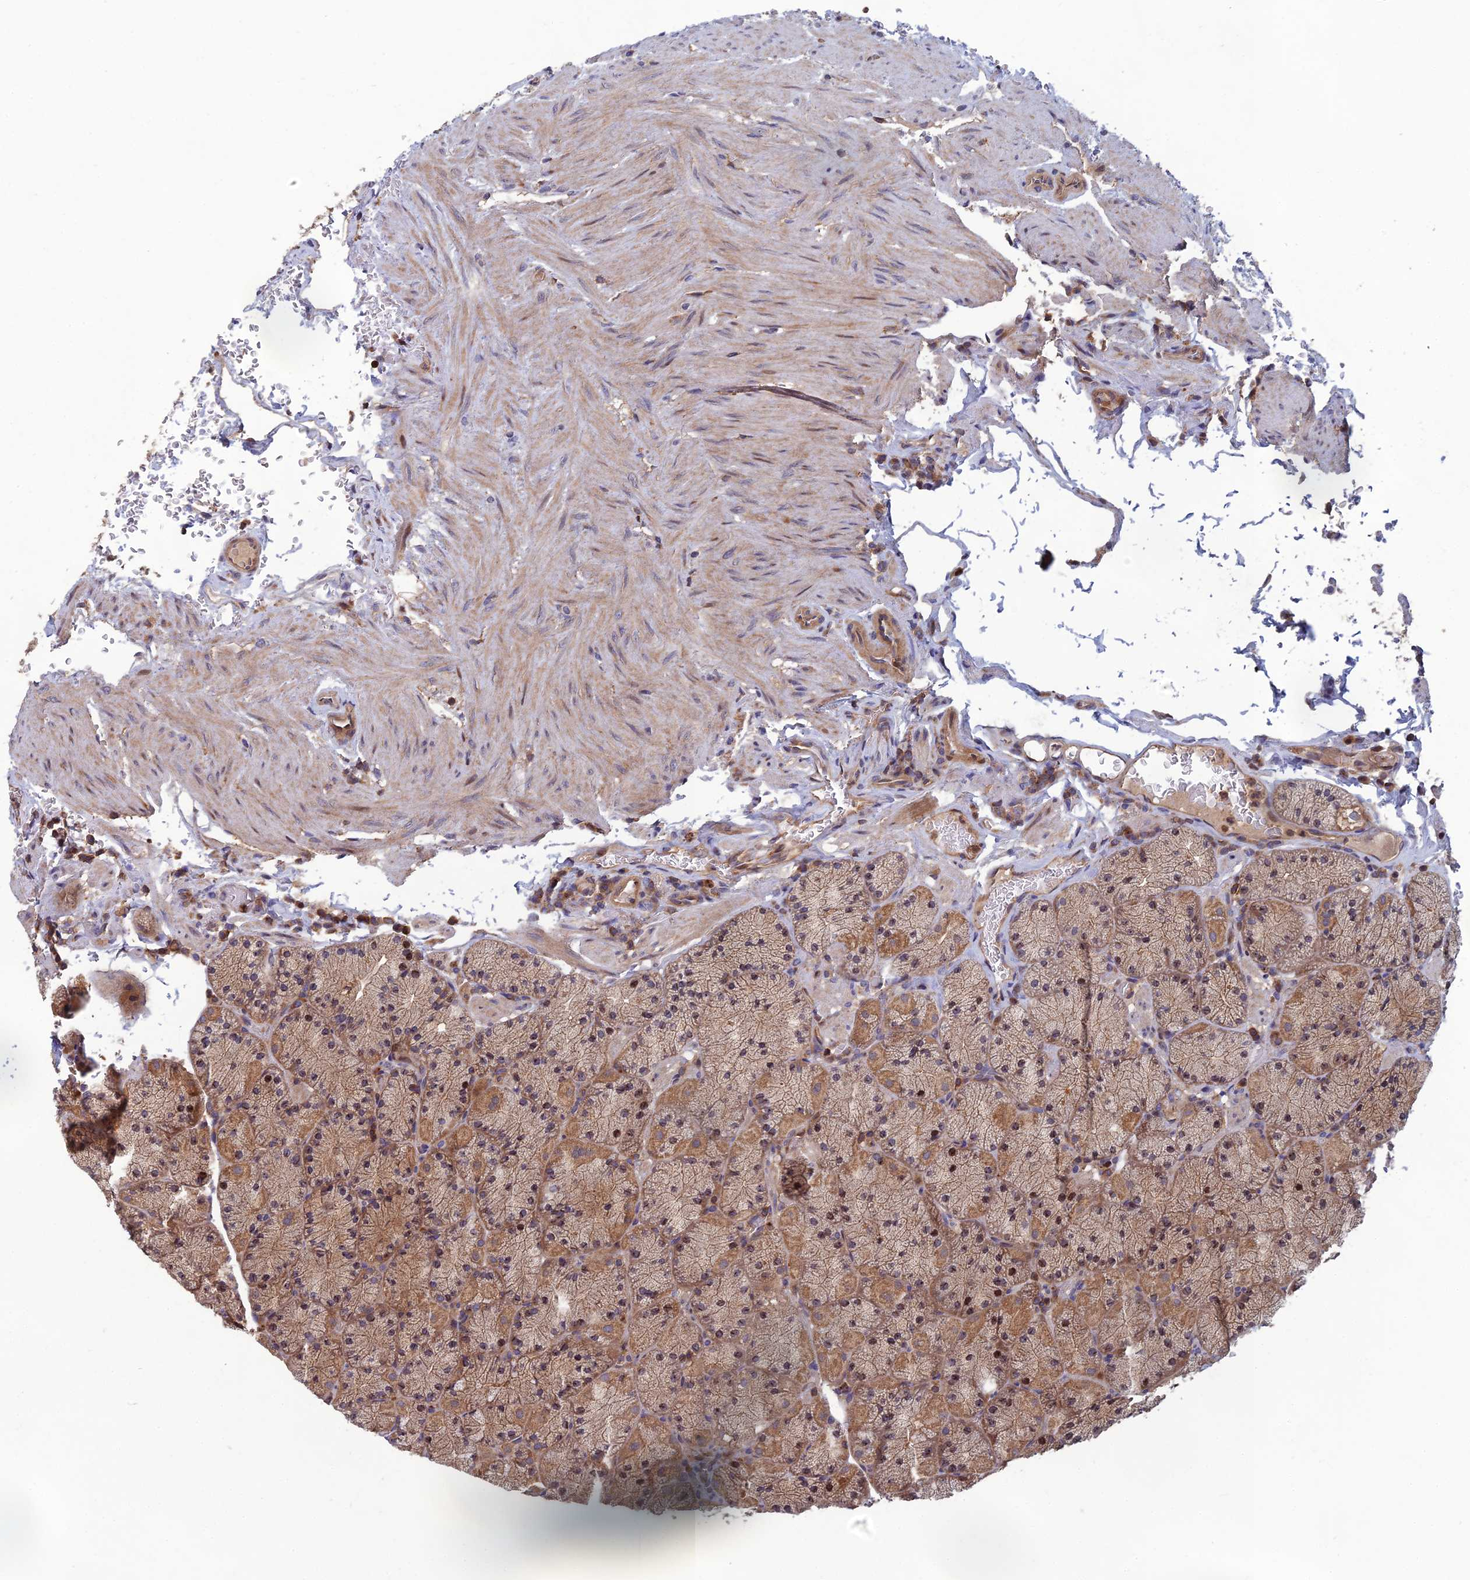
{"staining": {"intensity": "moderate", "quantity": ">75%", "location": "cytoplasmic/membranous"}, "tissue": "stomach", "cell_type": "Glandular cells", "image_type": "normal", "snomed": [{"axis": "morphology", "description": "Normal tissue, NOS"}, {"axis": "topography", "description": "Stomach, upper"}, {"axis": "topography", "description": "Stomach, lower"}], "caption": "High-magnification brightfield microscopy of benign stomach stained with DAB (brown) and counterstained with hematoxylin (blue). glandular cells exhibit moderate cytoplasmic/membranous positivity is seen in approximately>75% of cells. (DAB (3,3'-diaminobenzidine) IHC, brown staining for protein, blue staining for nuclei).", "gene": "C15orf62", "patient": {"sex": "male", "age": 80}}